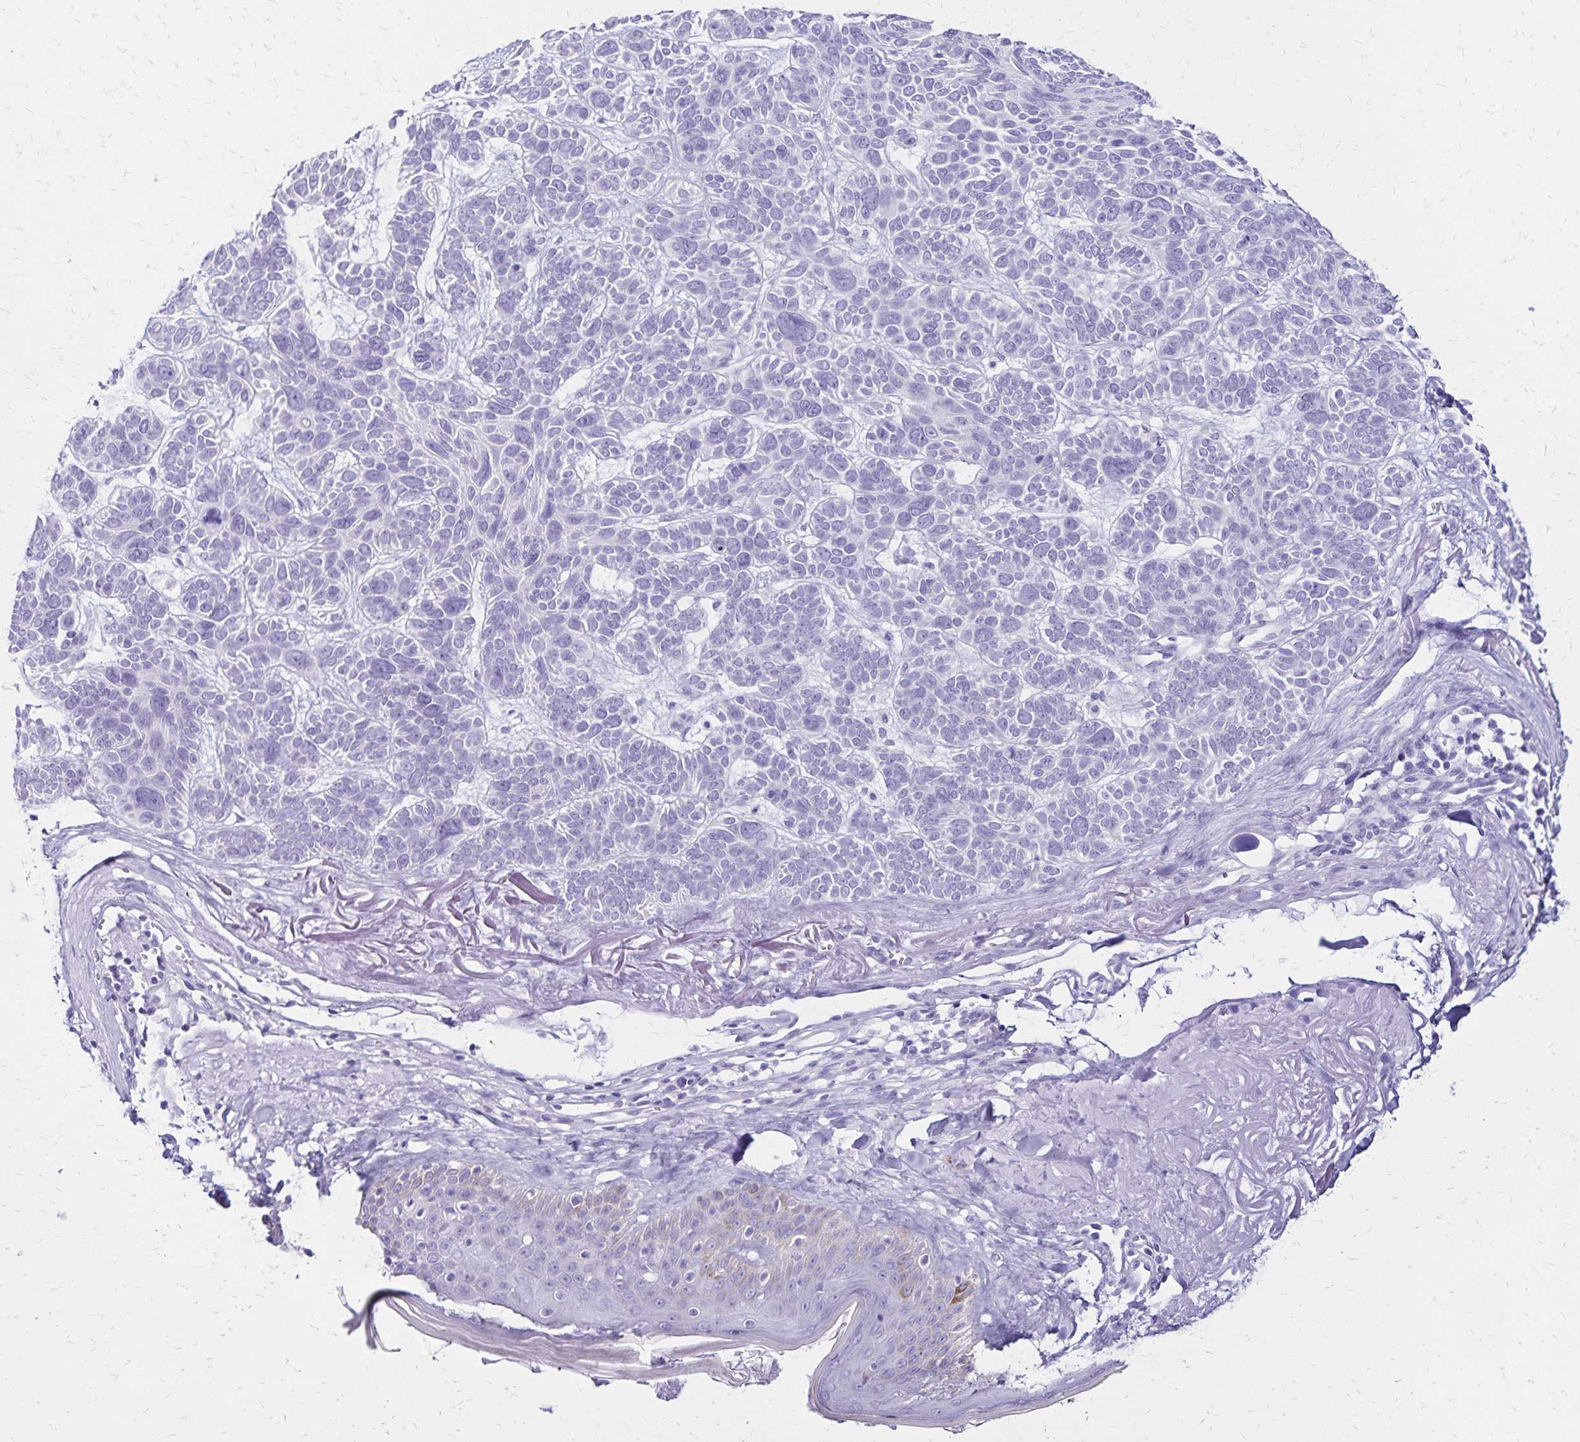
{"staining": {"intensity": "negative", "quantity": "none", "location": "none"}, "tissue": "skin cancer", "cell_type": "Tumor cells", "image_type": "cancer", "snomed": [{"axis": "morphology", "description": "Basal cell carcinoma"}, {"axis": "morphology", "description": "BCC, low aggressive"}, {"axis": "topography", "description": "Skin"}, {"axis": "topography", "description": "Skin of face"}], "caption": "Tumor cells are negative for protein expression in human bcc,  low aggressive (skin). (Brightfield microscopy of DAB immunohistochemistry (IHC) at high magnification).", "gene": "LIN28B", "patient": {"sex": "male", "age": 73}}